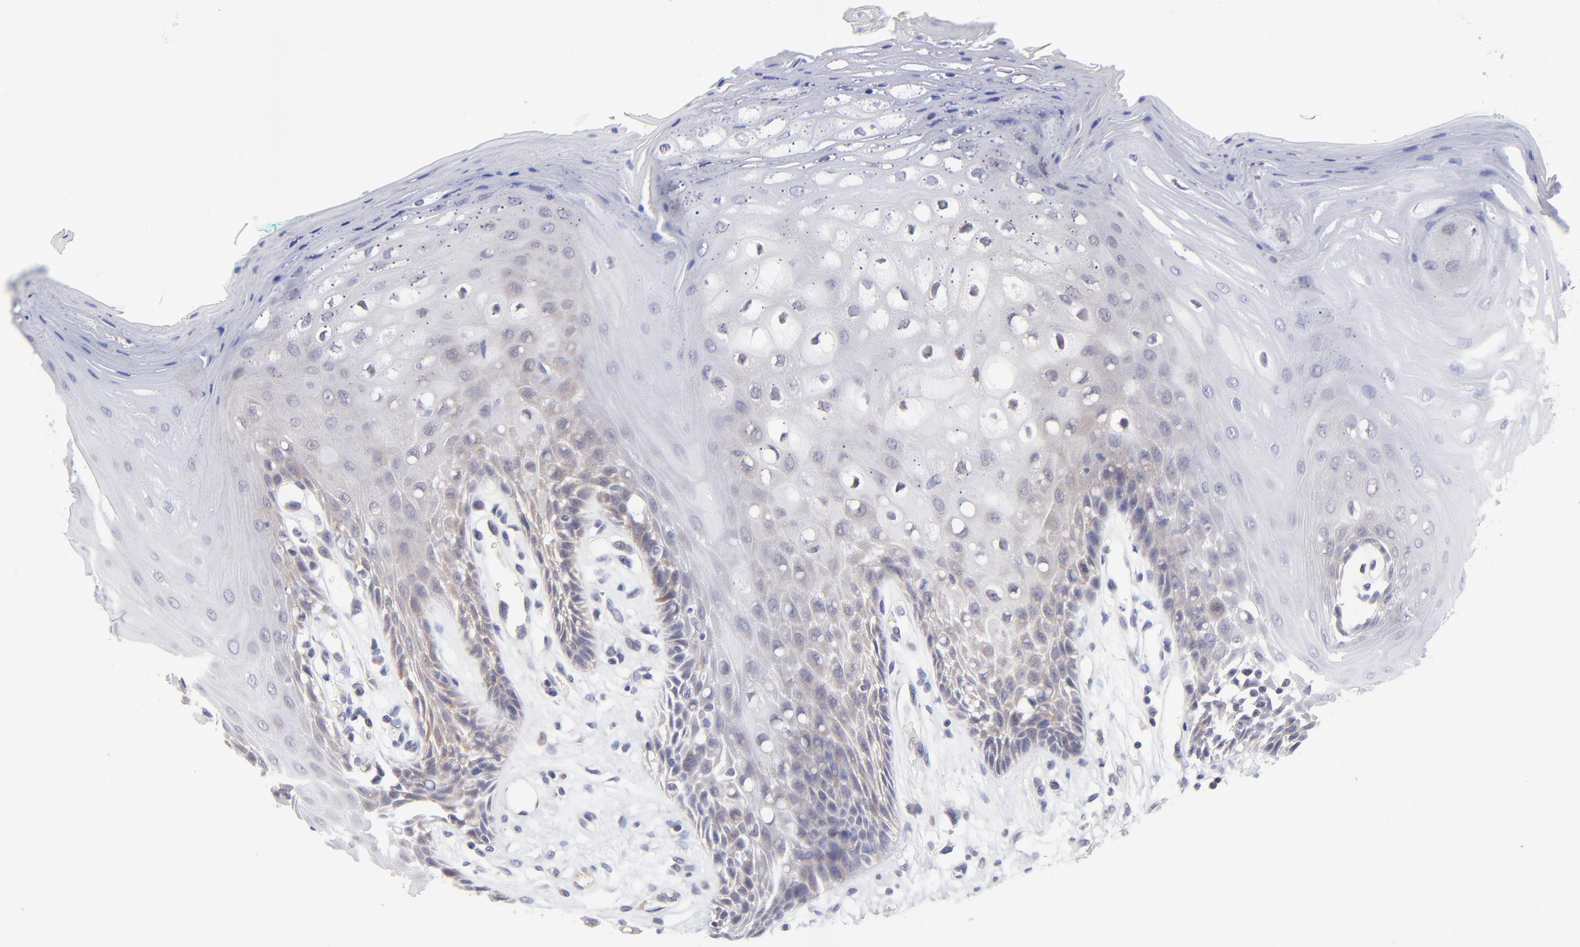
{"staining": {"intensity": "negative", "quantity": "none", "location": "none"}, "tissue": "oral mucosa", "cell_type": "Squamous epithelial cells", "image_type": "normal", "snomed": [{"axis": "morphology", "description": "Normal tissue, NOS"}, {"axis": "morphology", "description": "Squamous cell carcinoma, NOS"}, {"axis": "topography", "description": "Skeletal muscle"}, {"axis": "topography", "description": "Oral tissue"}, {"axis": "topography", "description": "Head-Neck"}], "caption": "Immunohistochemistry micrograph of benign oral mucosa stained for a protein (brown), which displays no staining in squamous epithelial cells.", "gene": "FBXO8", "patient": {"sex": "female", "age": 84}}